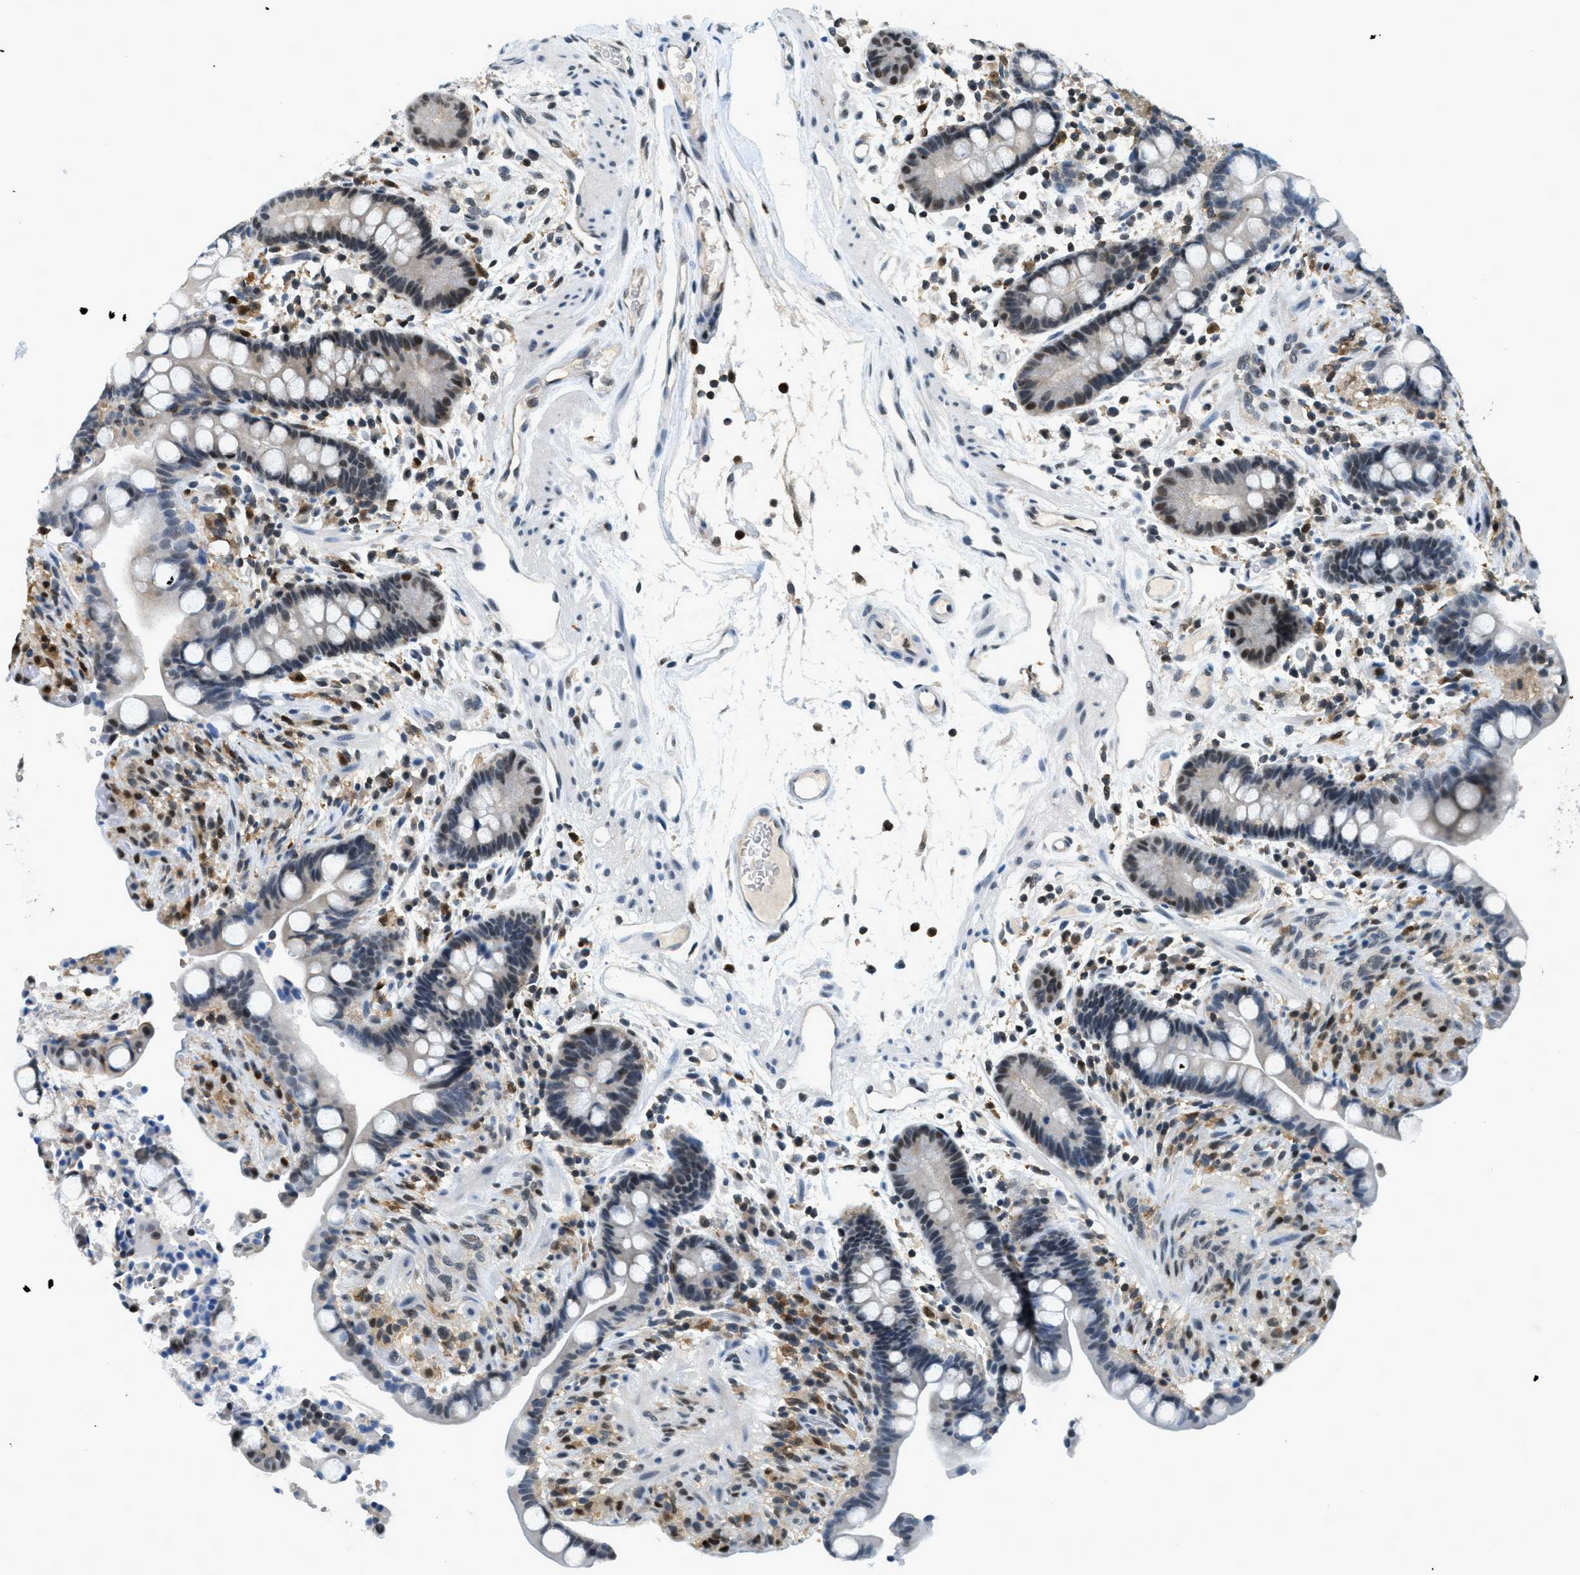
{"staining": {"intensity": "moderate", "quantity": ">75%", "location": "nuclear"}, "tissue": "colon", "cell_type": "Endothelial cells", "image_type": "normal", "snomed": [{"axis": "morphology", "description": "Normal tissue, NOS"}, {"axis": "topography", "description": "Colon"}], "caption": "A medium amount of moderate nuclear staining is identified in approximately >75% of endothelial cells in unremarkable colon. The protein of interest is stained brown, and the nuclei are stained in blue (DAB IHC with brightfield microscopy, high magnification).", "gene": "OGFR", "patient": {"sex": "male", "age": 73}}